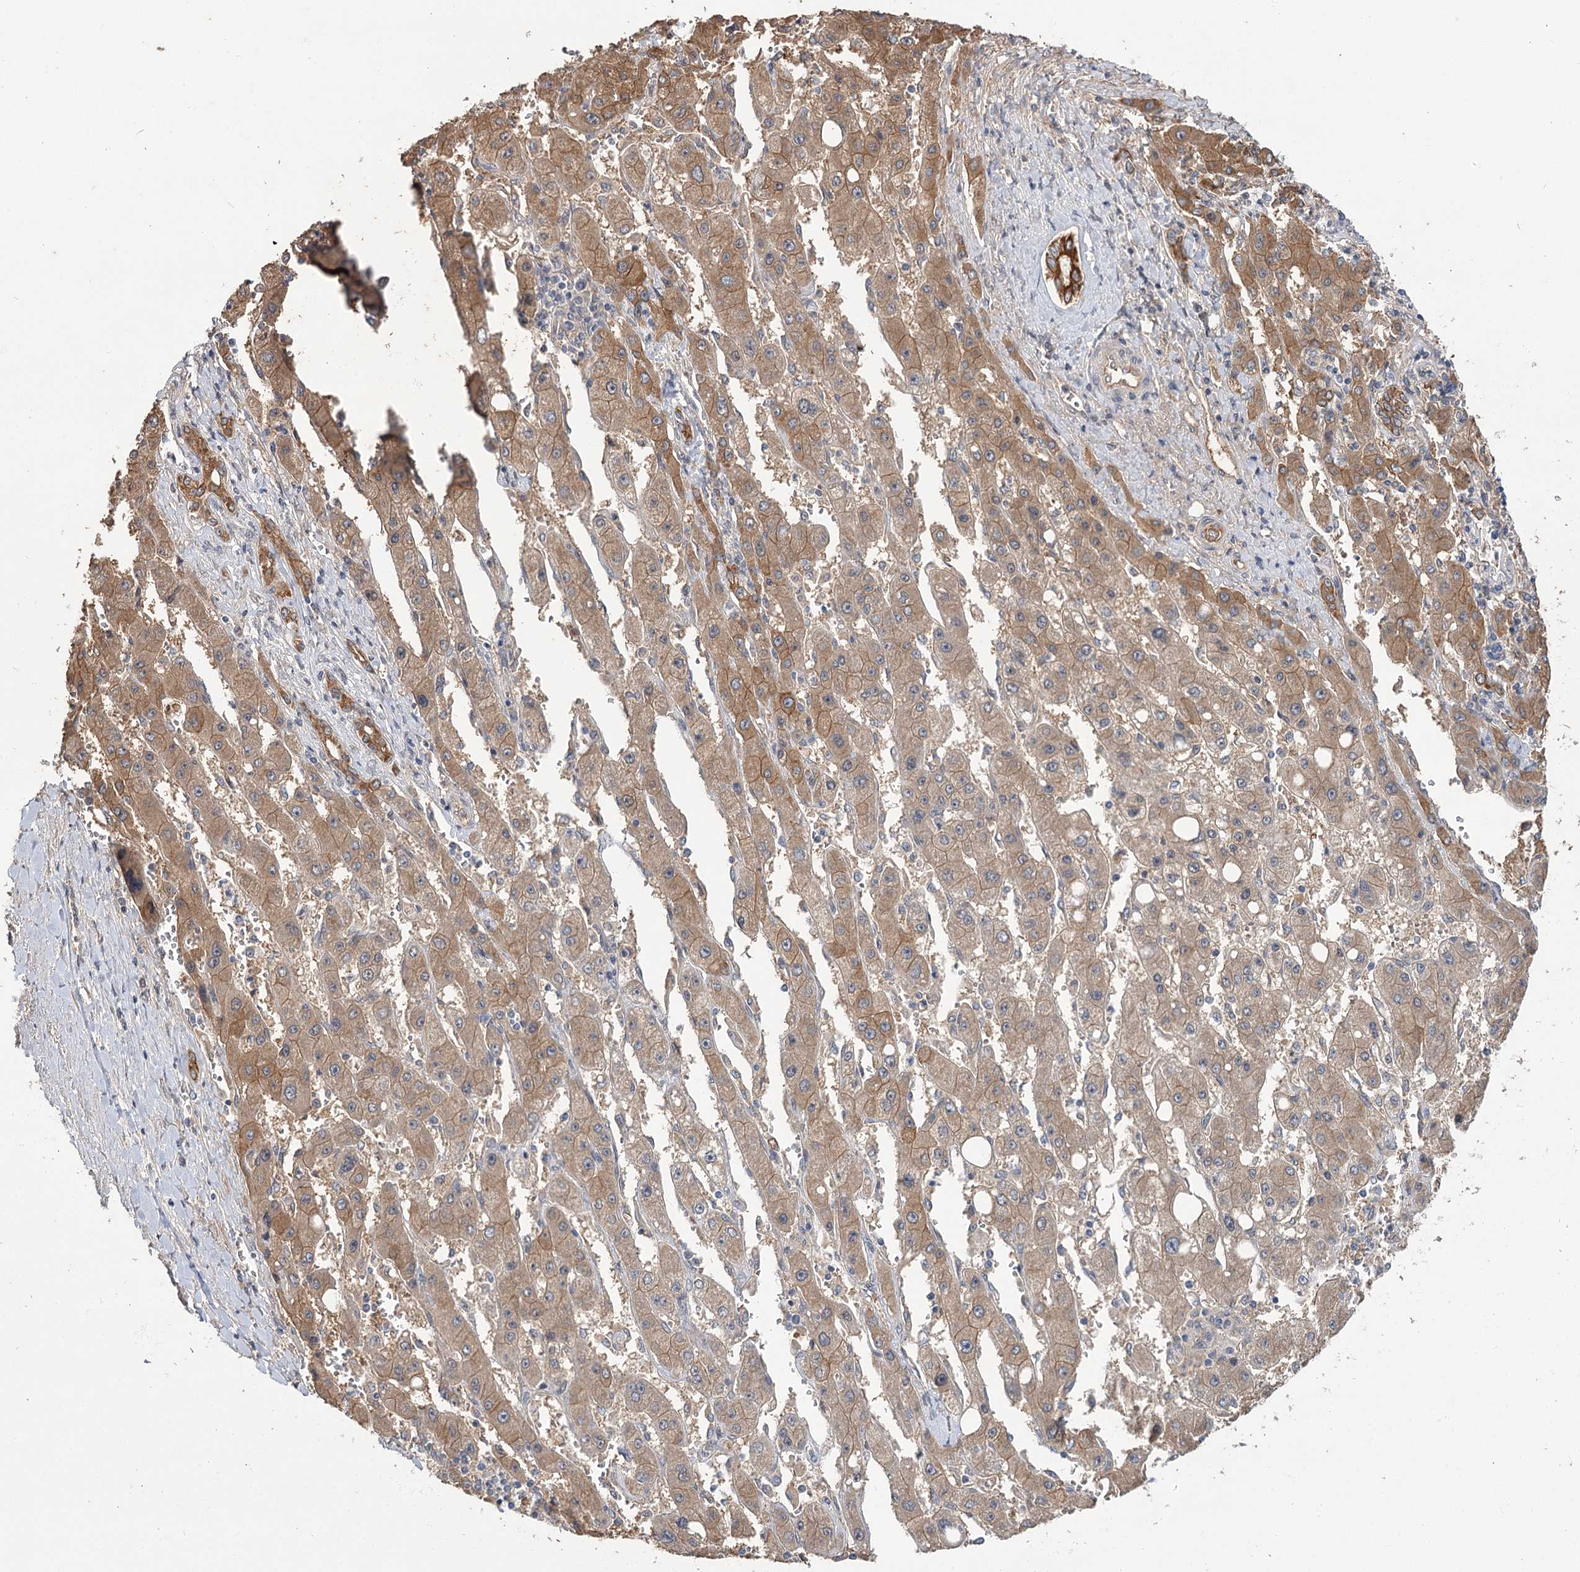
{"staining": {"intensity": "moderate", "quantity": "25%-75%", "location": "cytoplasmic/membranous"}, "tissue": "liver cancer", "cell_type": "Tumor cells", "image_type": "cancer", "snomed": [{"axis": "morphology", "description": "Carcinoma, Hepatocellular, NOS"}, {"axis": "topography", "description": "Liver"}], "caption": "Hepatocellular carcinoma (liver) stained for a protein demonstrates moderate cytoplasmic/membranous positivity in tumor cells. The staining was performed using DAB (3,3'-diaminobenzidine) to visualize the protein expression in brown, while the nuclei were stained in blue with hematoxylin (Magnification: 20x).", "gene": "MFN1", "patient": {"sex": "female", "age": 73}}